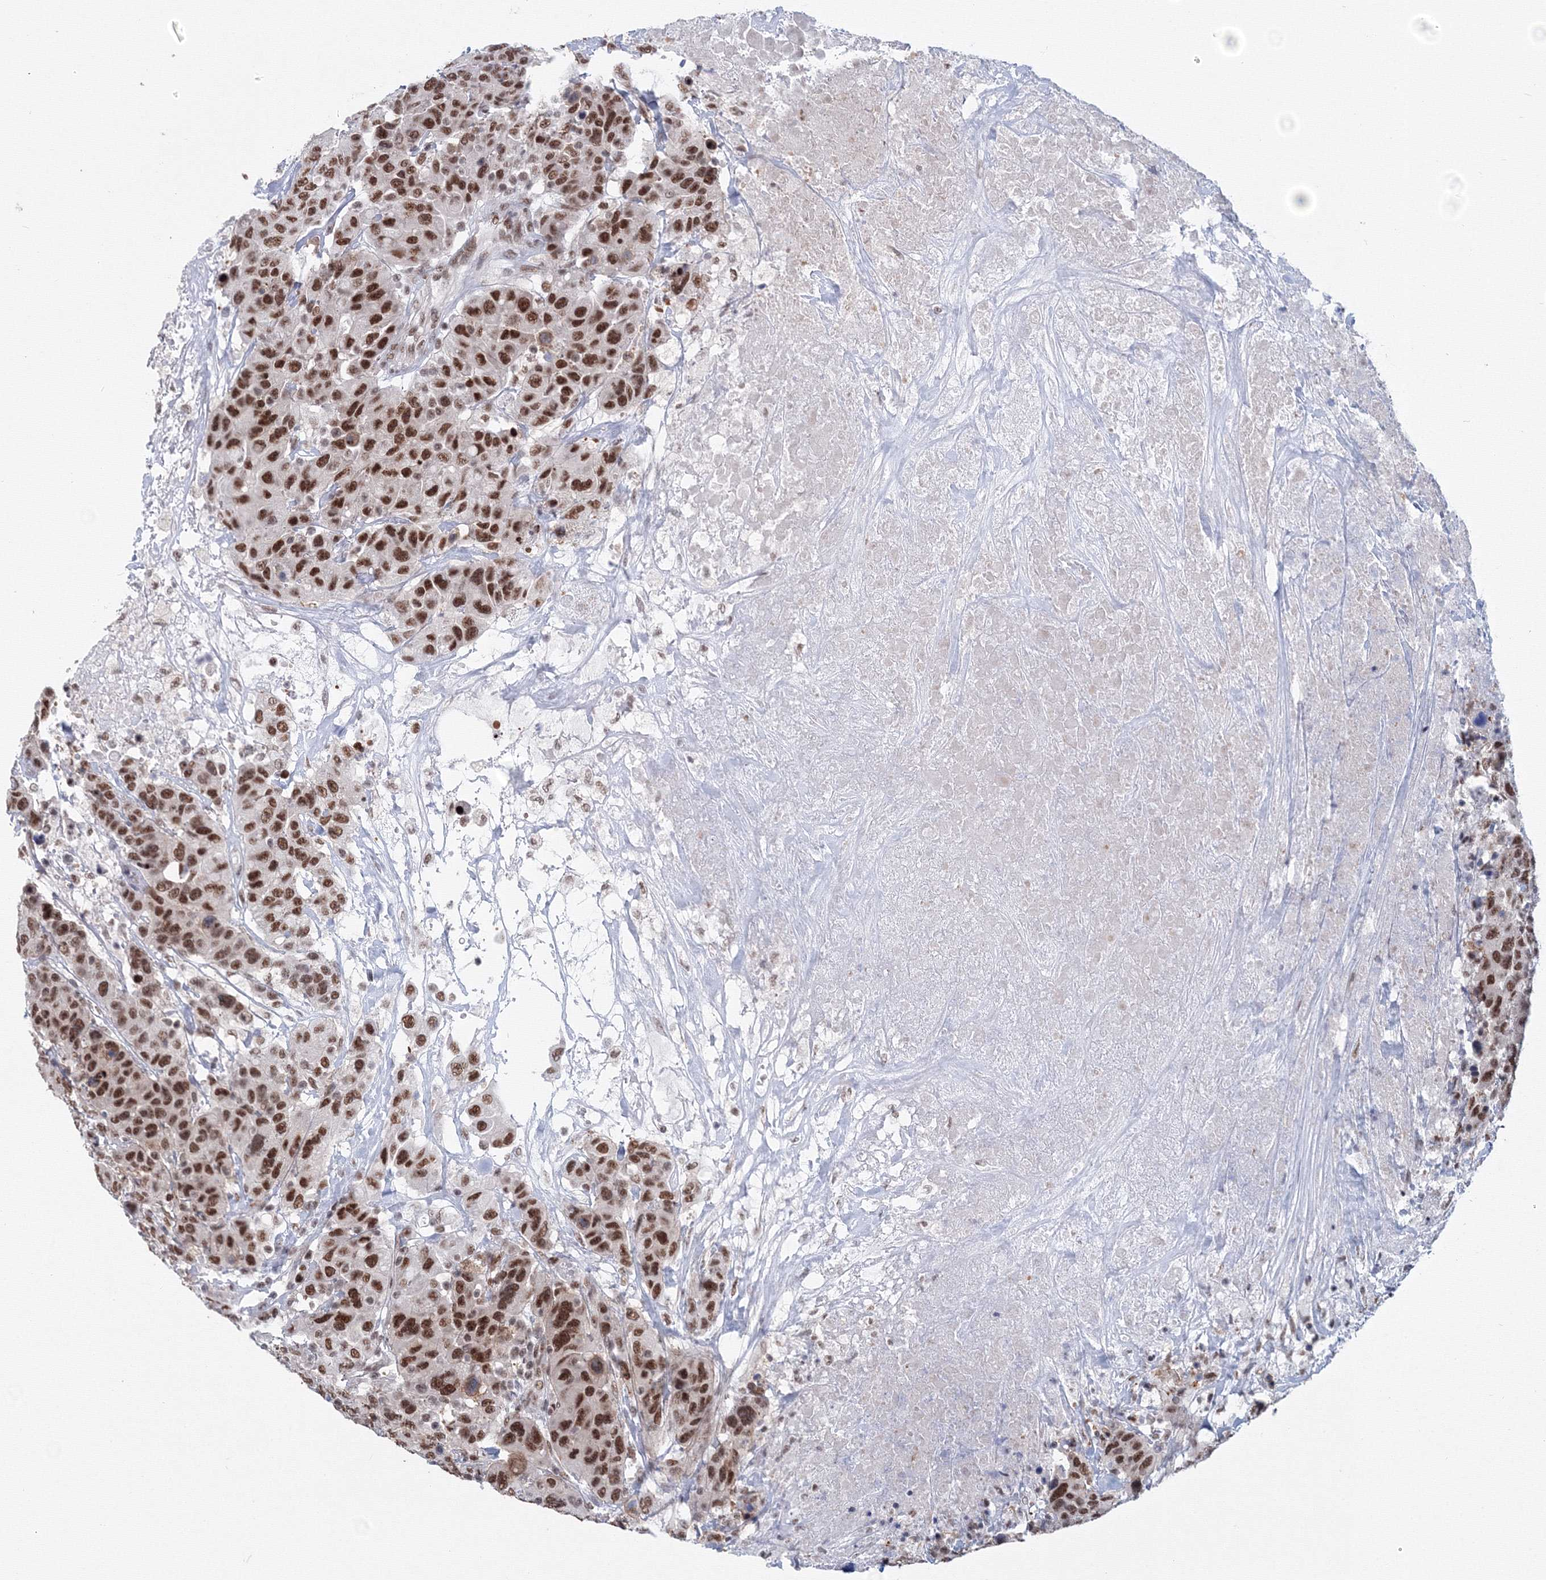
{"staining": {"intensity": "strong", "quantity": ">75%", "location": "nuclear"}, "tissue": "breast cancer", "cell_type": "Tumor cells", "image_type": "cancer", "snomed": [{"axis": "morphology", "description": "Duct carcinoma"}, {"axis": "topography", "description": "Breast"}], "caption": "High-power microscopy captured an IHC photomicrograph of breast cancer, revealing strong nuclear staining in about >75% of tumor cells.", "gene": "SF3B6", "patient": {"sex": "female", "age": 37}}